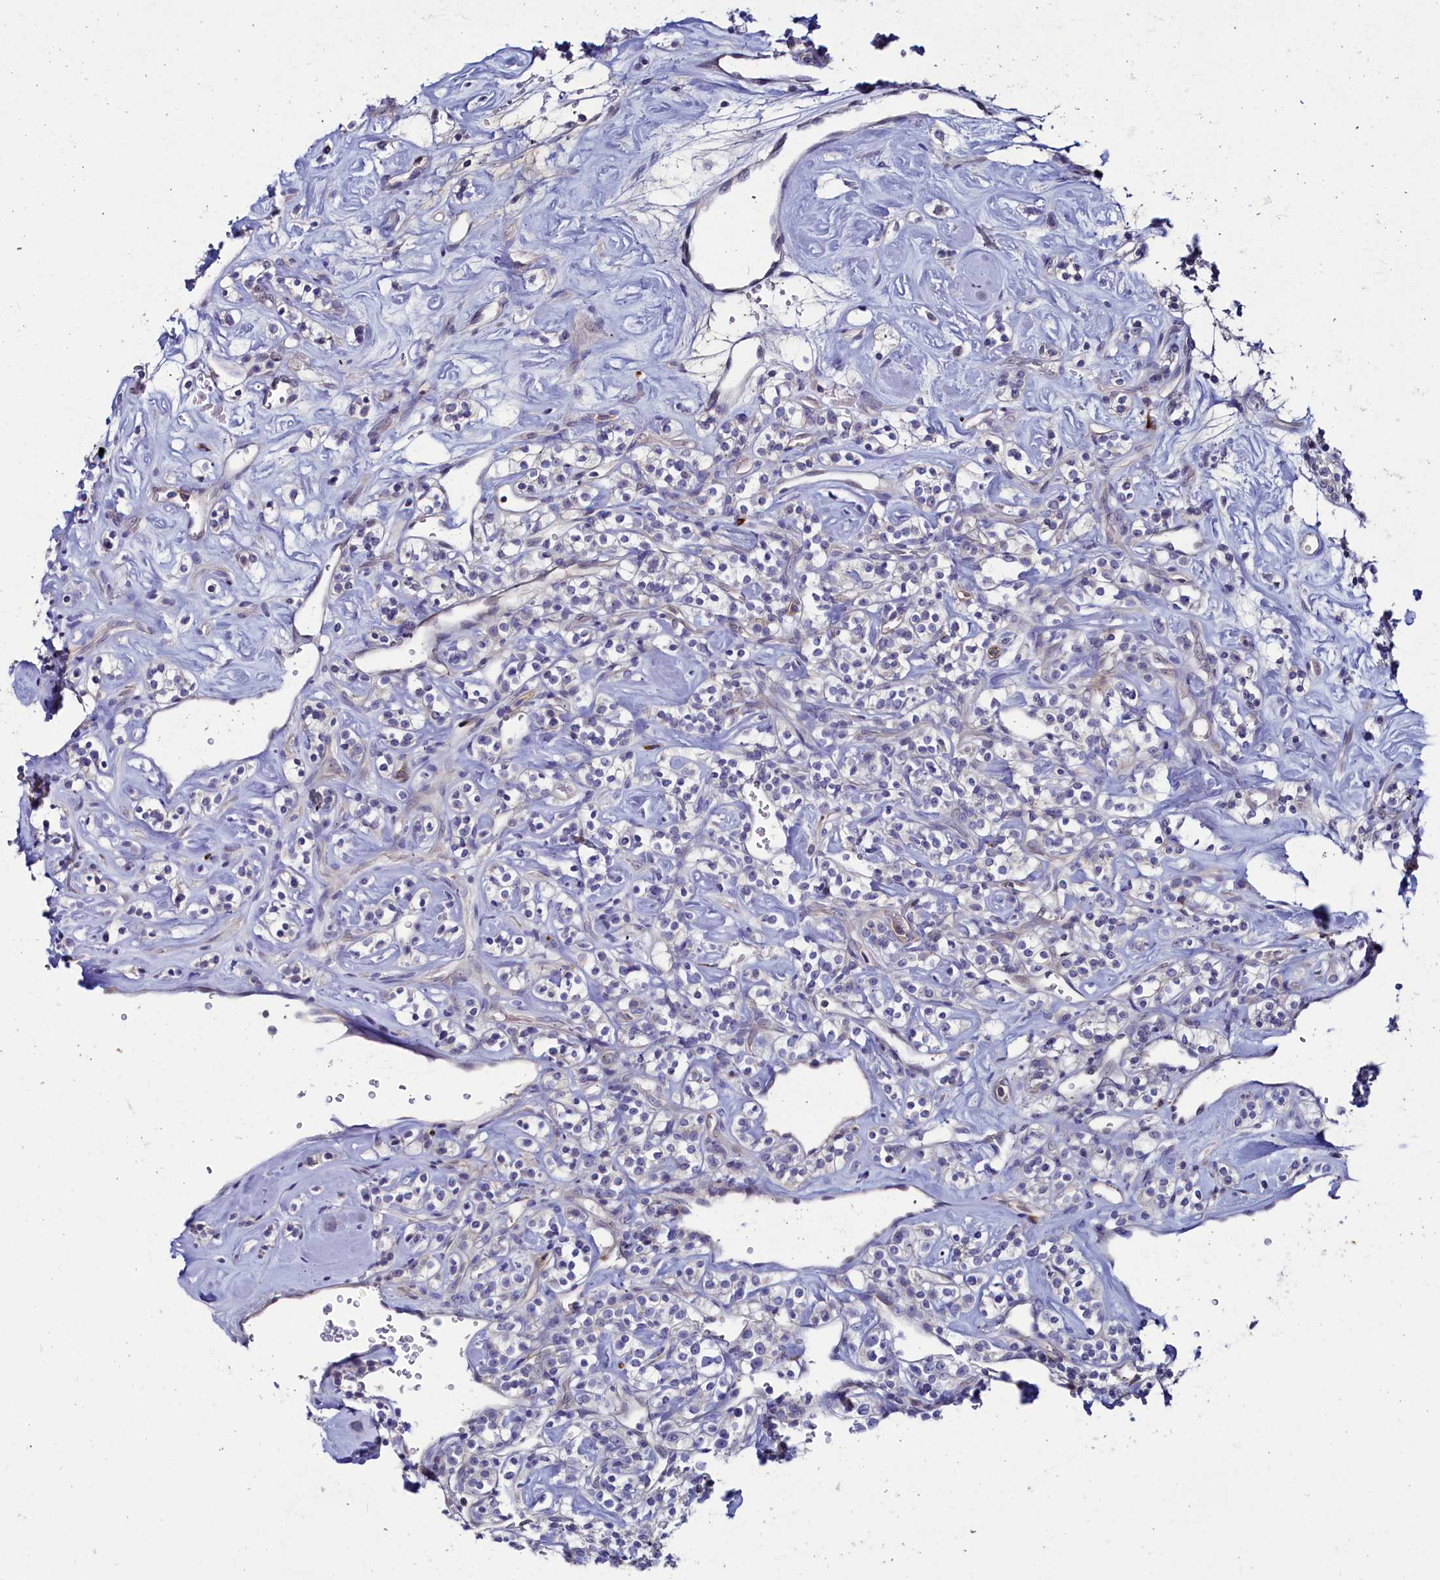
{"staining": {"intensity": "negative", "quantity": "none", "location": "none"}, "tissue": "renal cancer", "cell_type": "Tumor cells", "image_type": "cancer", "snomed": [{"axis": "morphology", "description": "Adenocarcinoma, NOS"}, {"axis": "topography", "description": "Kidney"}], "caption": "Immunohistochemistry (IHC) micrograph of neoplastic tissue: human renal cancer (adenocarcinoma) stained with DAB (3,3'-diaminobenzidine) reveals no significant protein expression in tumor cells.", "gene": "ASTE1", "patient": {"sex": "male", "age": 77}}